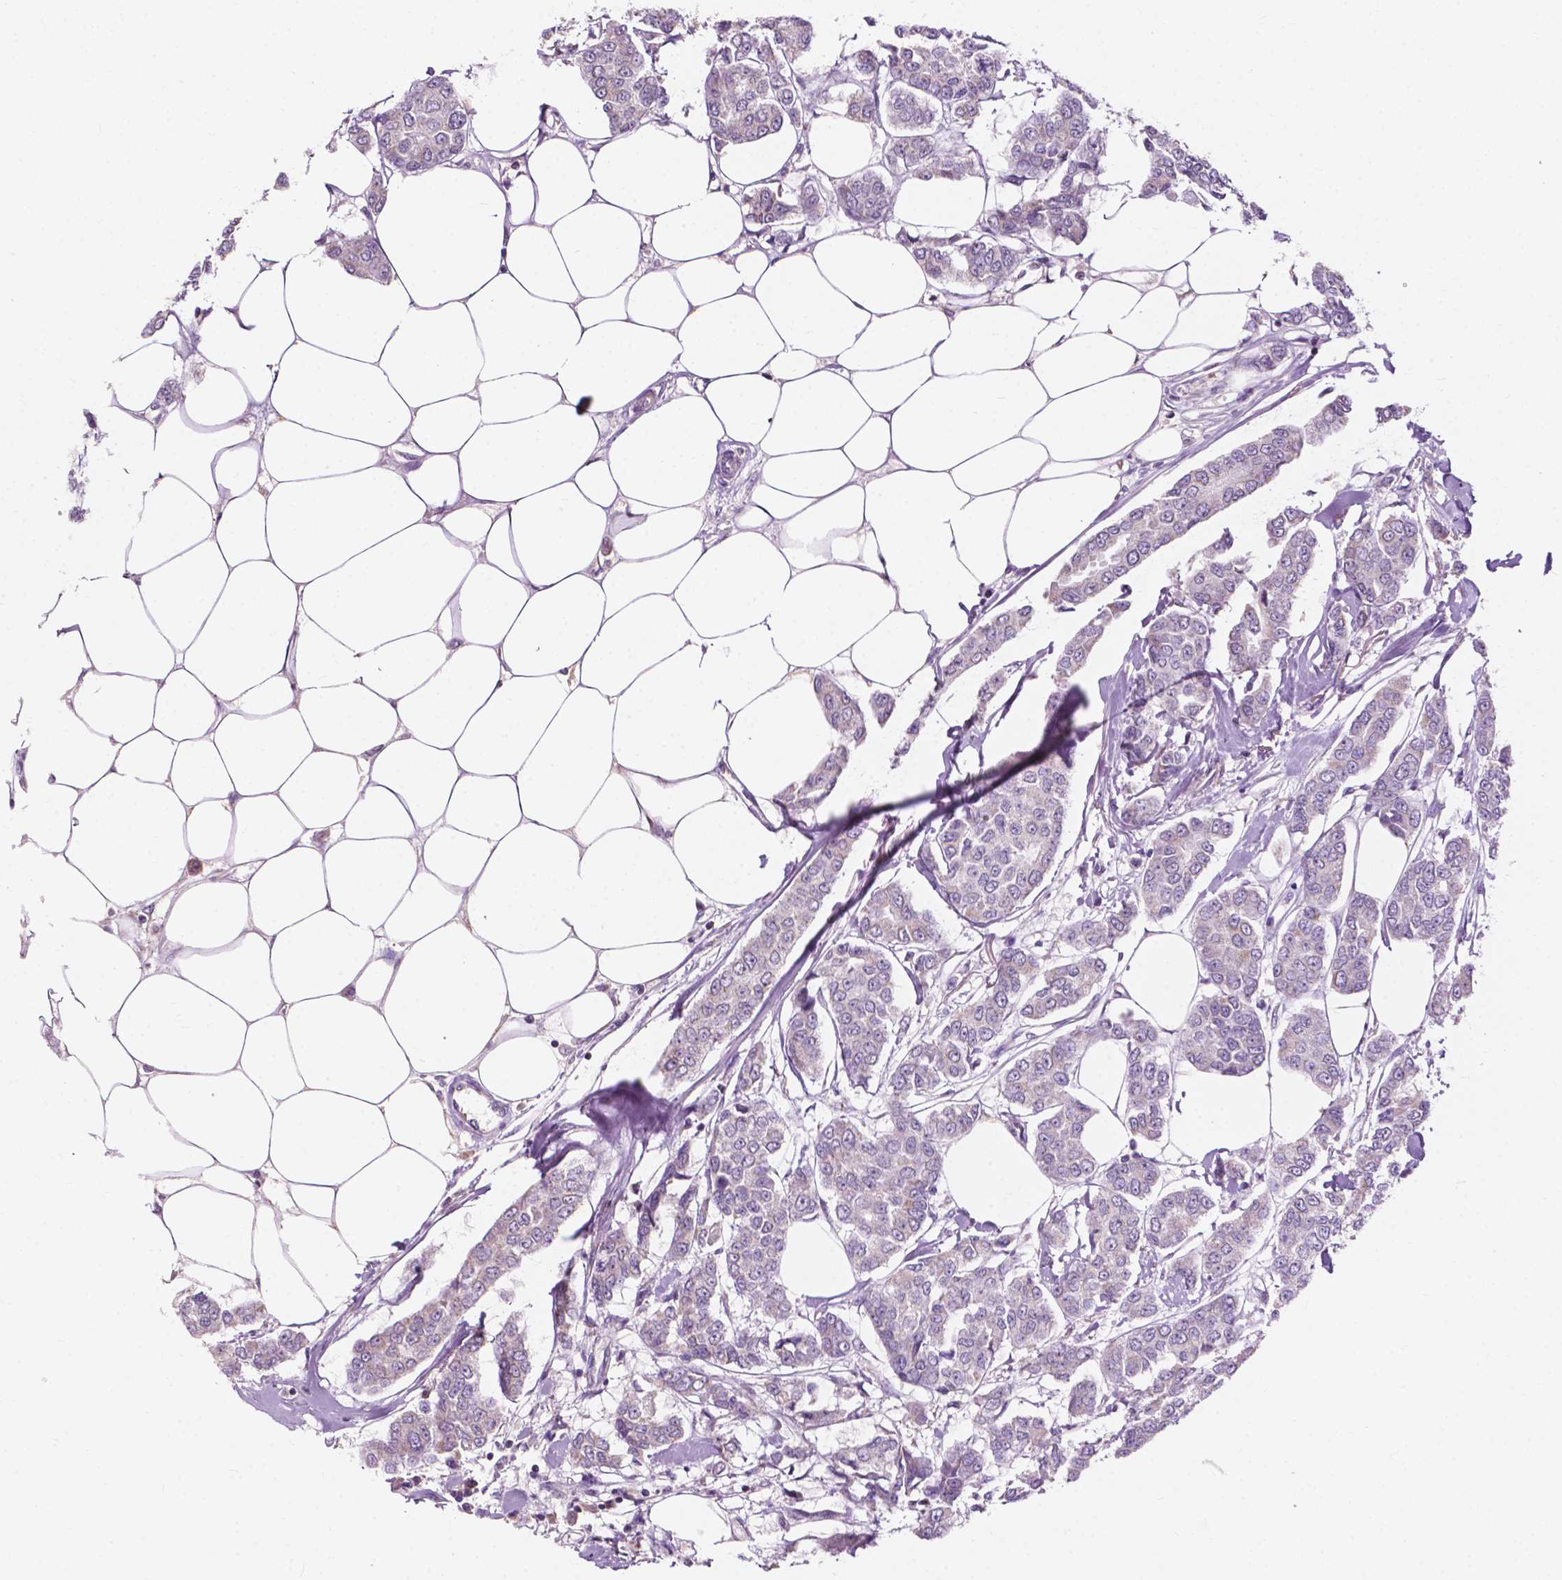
{"staining": {"intensity": "negative", "quantity": "none", "location": "none"}, "tissue": "breast cancer", "cell_type": "Tumor cells", "image_type": "cancer", "snomed": [{"axis": "morphology", "description": "Duct carcinoma"}, {"axis": "topography", "description": "Breast"}], "caption": "DAB (3,3'-diaminobenzidine) immunohistochemical staining of human invasive ductal carcinoma (breast) demonstrates no significant expression in tumor cells.", "gene": "NDUFS1", "patient": {"sex": "female", "age": 94}}